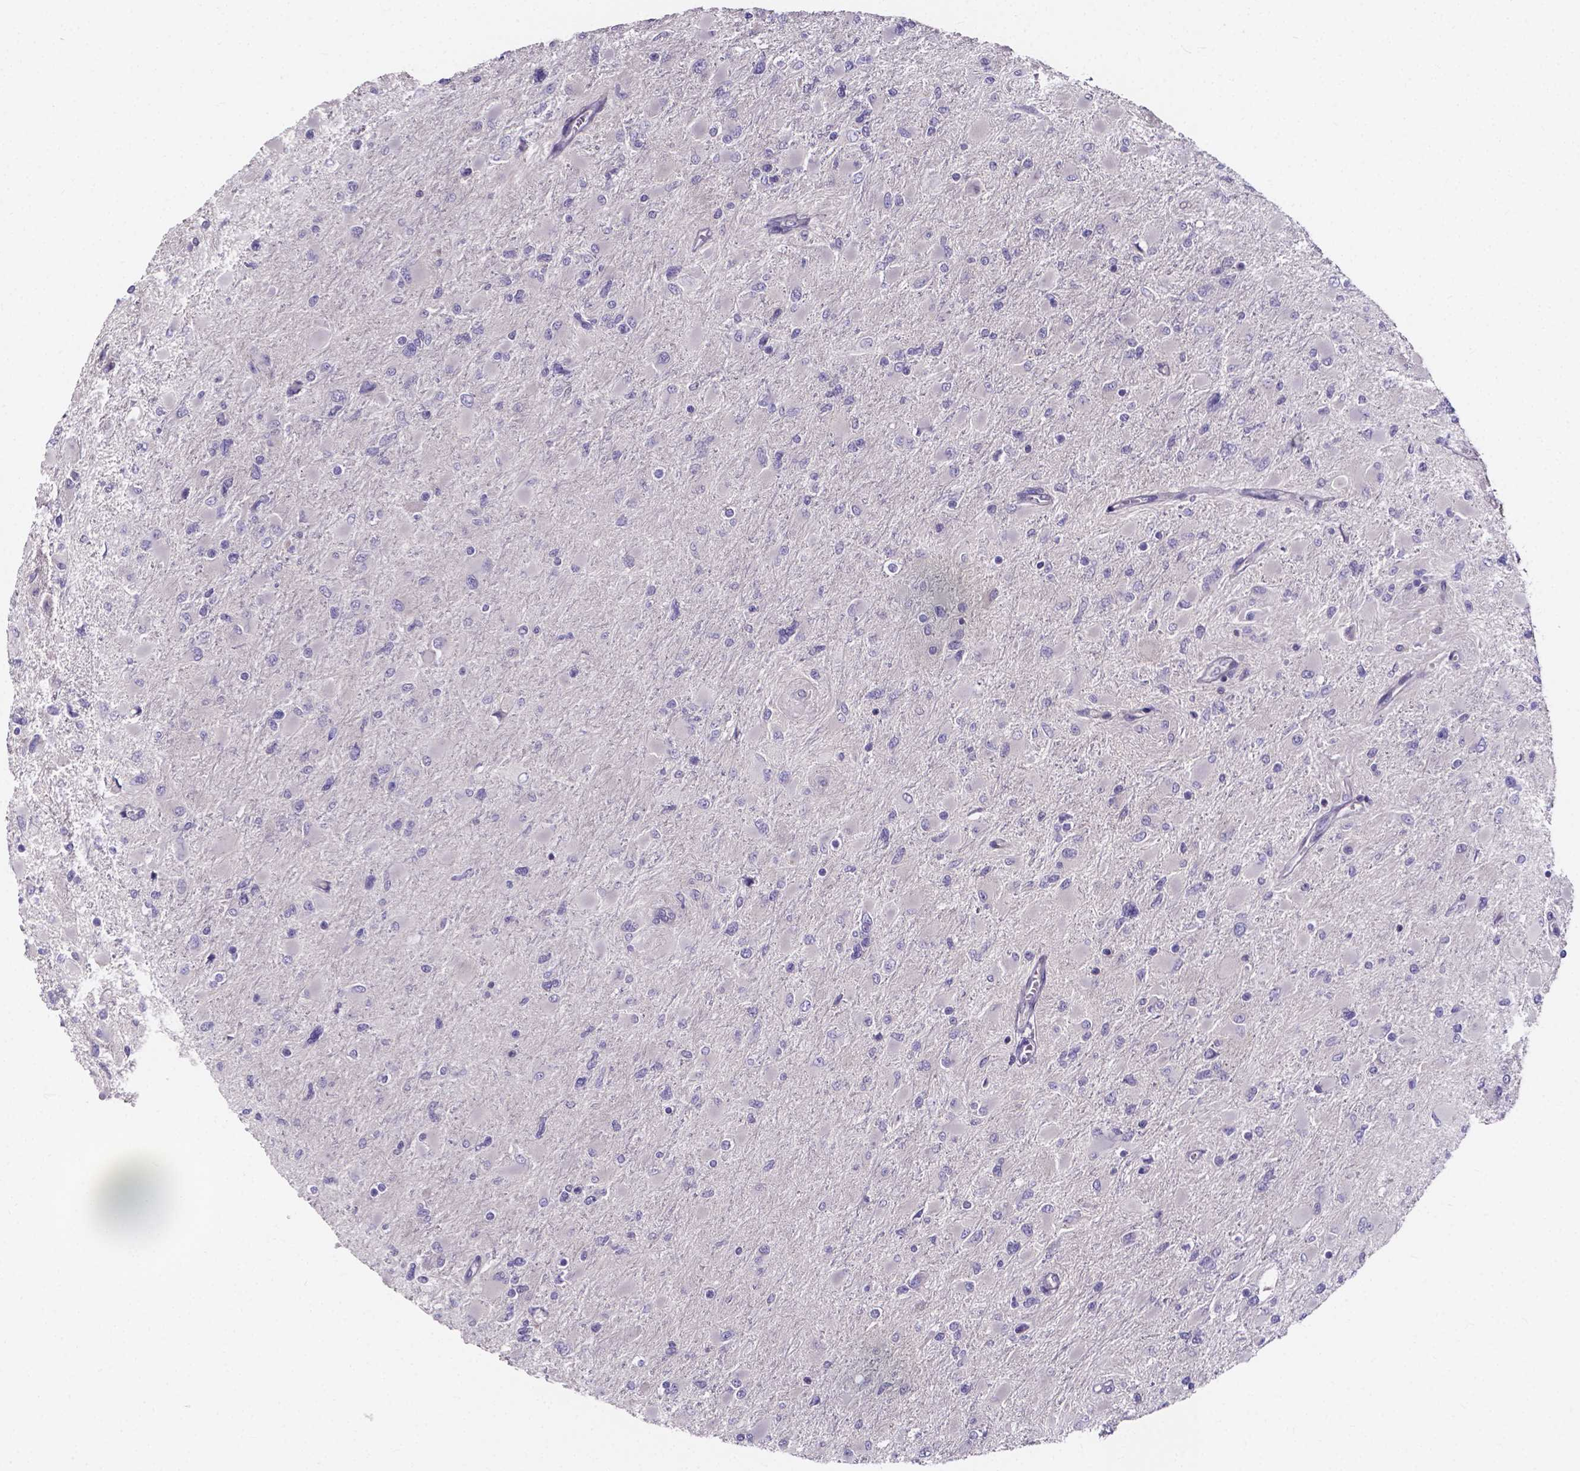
{"staining": {"intensity": "negative", "quantity": "none", "location": "none"}, "tissue": "glioma", "cell_type": "Tumor cells", "image_type": "cancer", "snomed": [{"axis": "morphology", "description": "Glioma, malignant, High grade"}, {"axis": "topography", "description": "Cerebral cortex"}], "caption": "Human high-grade glioma (malignant) stained for a protein using immunohistochemistry shows no expression in tumor cells.", "gene": "SPOCD1", "patient": {"sex": "female", "age": 36}}